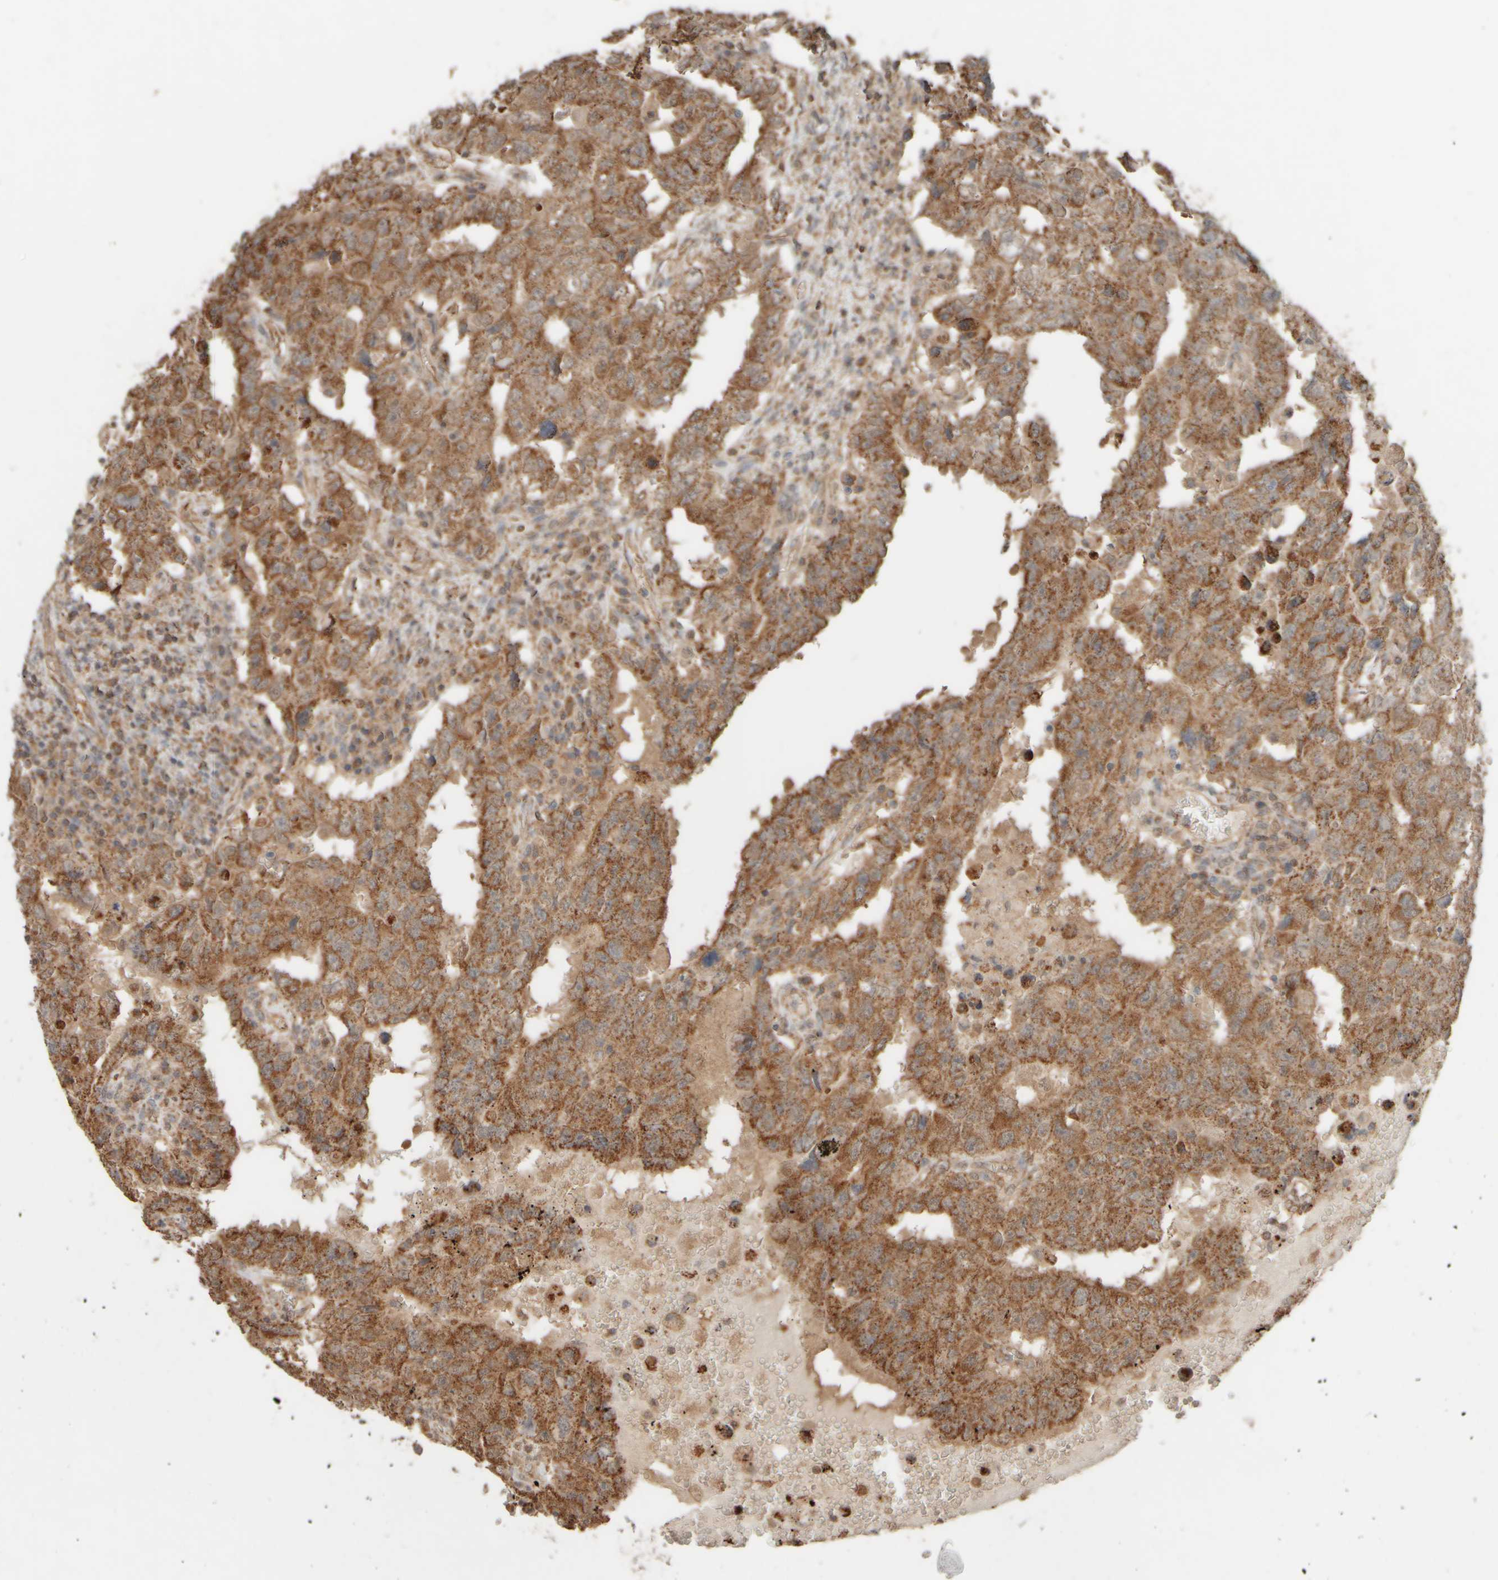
{"staining": {"intensity": "moderate", "quantity": ">75%", "location": "cytoplasmic/membranous"}, "tissue": "testis cancer", "cell_type": "Tumor cells", "image_type": "cancer", "snomed": [{"axis": "morphology", "description": "Carcinoma, Embryonal, NOS"}, {"axis": "topography", "description": "Testis"}], "caption": "Moderate cytoplasmic/membranous protein expression is appreciated in about >75% of tumor cells in testis embryonal carcinoma.", "gene": "EIF2B3", "patient": {"sex": "male", "age": 26}}